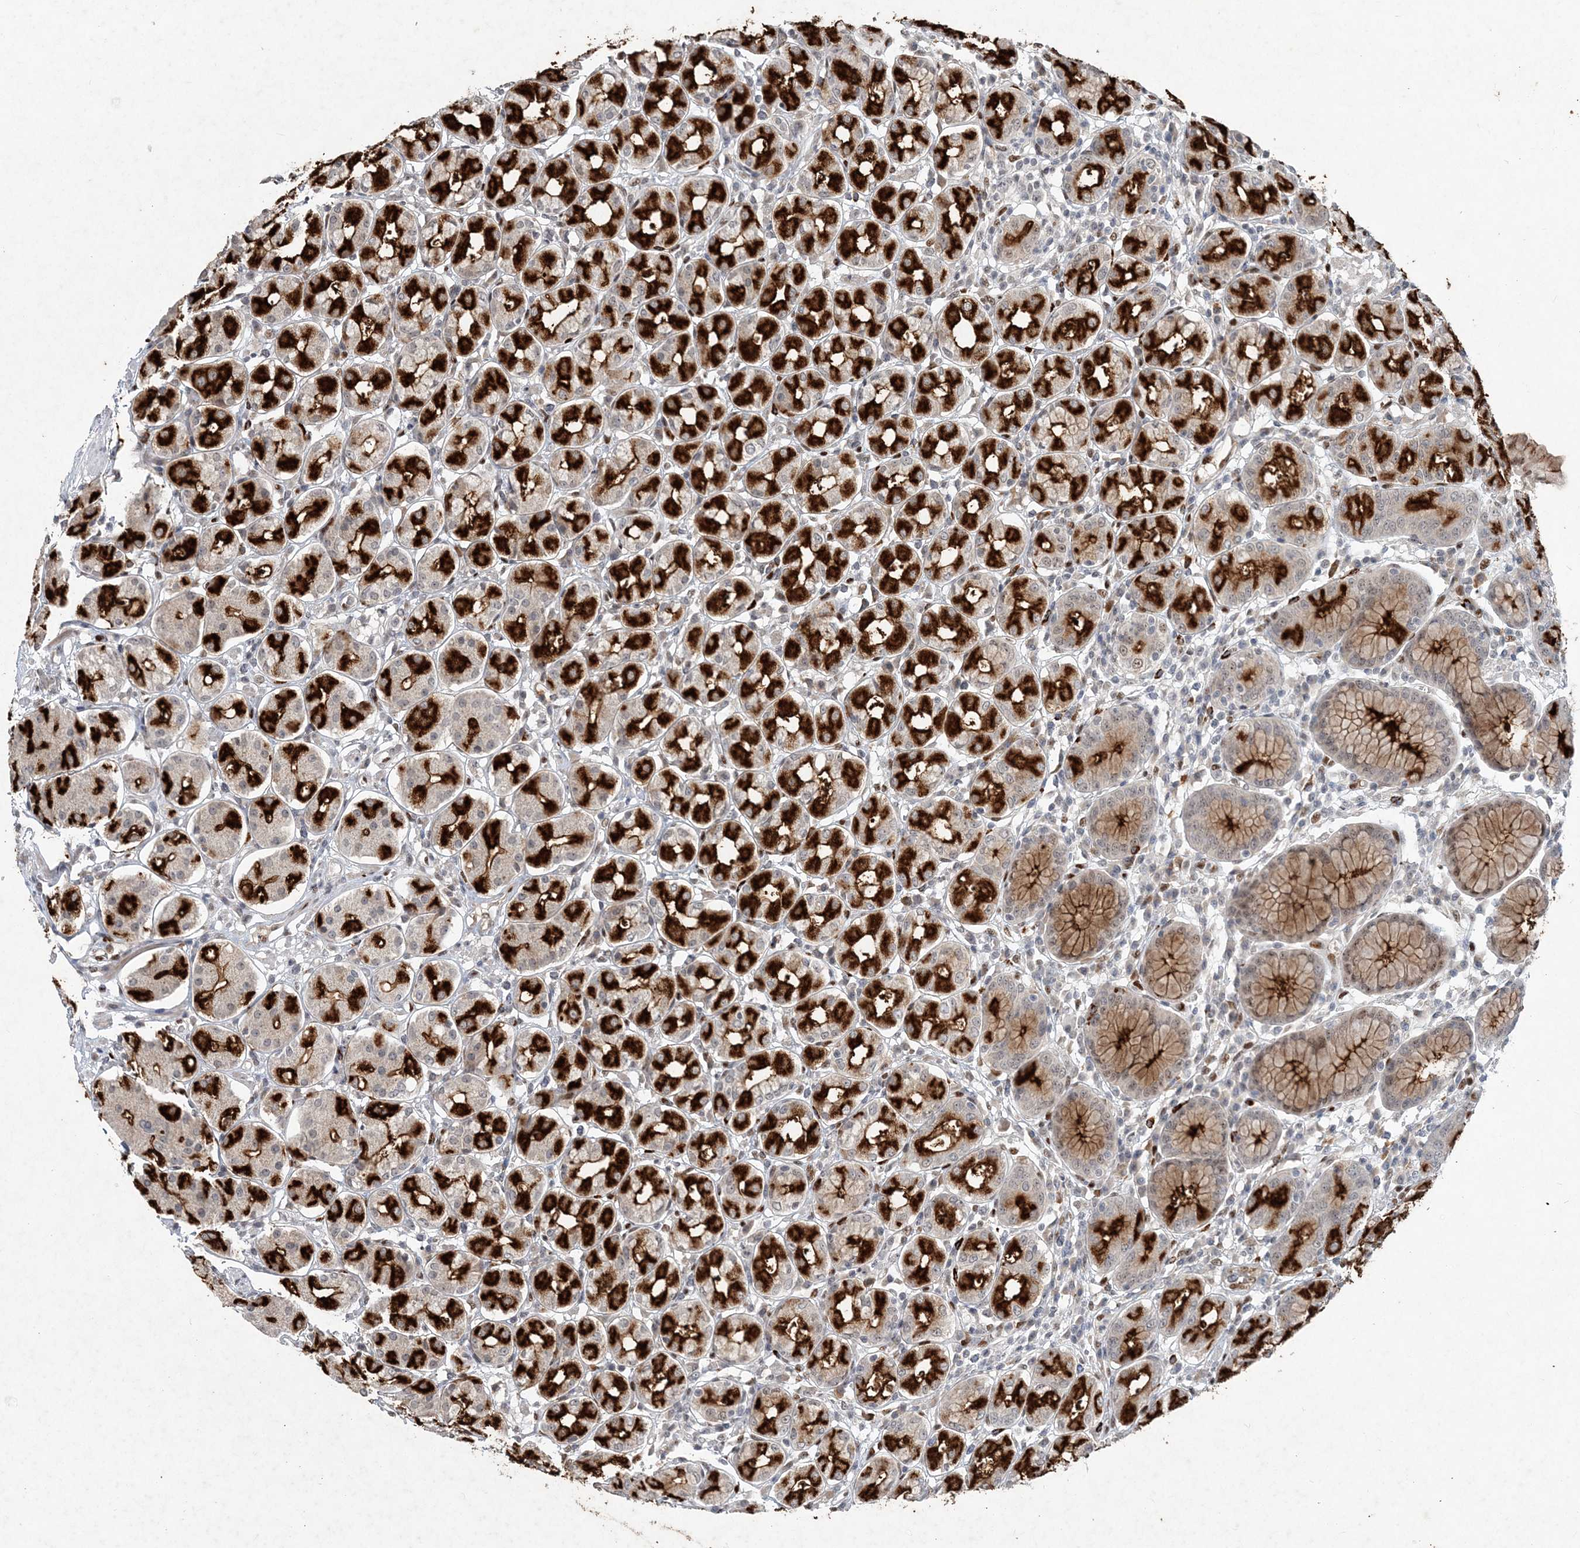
{"staining": {"intensity": "strong", "quantity": "25%-75%", "location": "cytoplasmic/membranous"}, "tissue": "stomach", "cell_type": "Glandular cells", "image_type": "normal", "snomed": [{"axis": "morphology", "description": "Normal tissue, NOS"}, {"axis": "topography", "description": "Stomach"}, {"axis": "topography", "description": "Stomach, lower"}], "caption": "This photomicrograph exhibits immunohistochemistry staining of normal stomach, with high strong cytoplasmic/membranous expression in about 25%-75% of glandular cells.", "gene": "GIN1", "patient": {"sex": "female", "age": 56}}